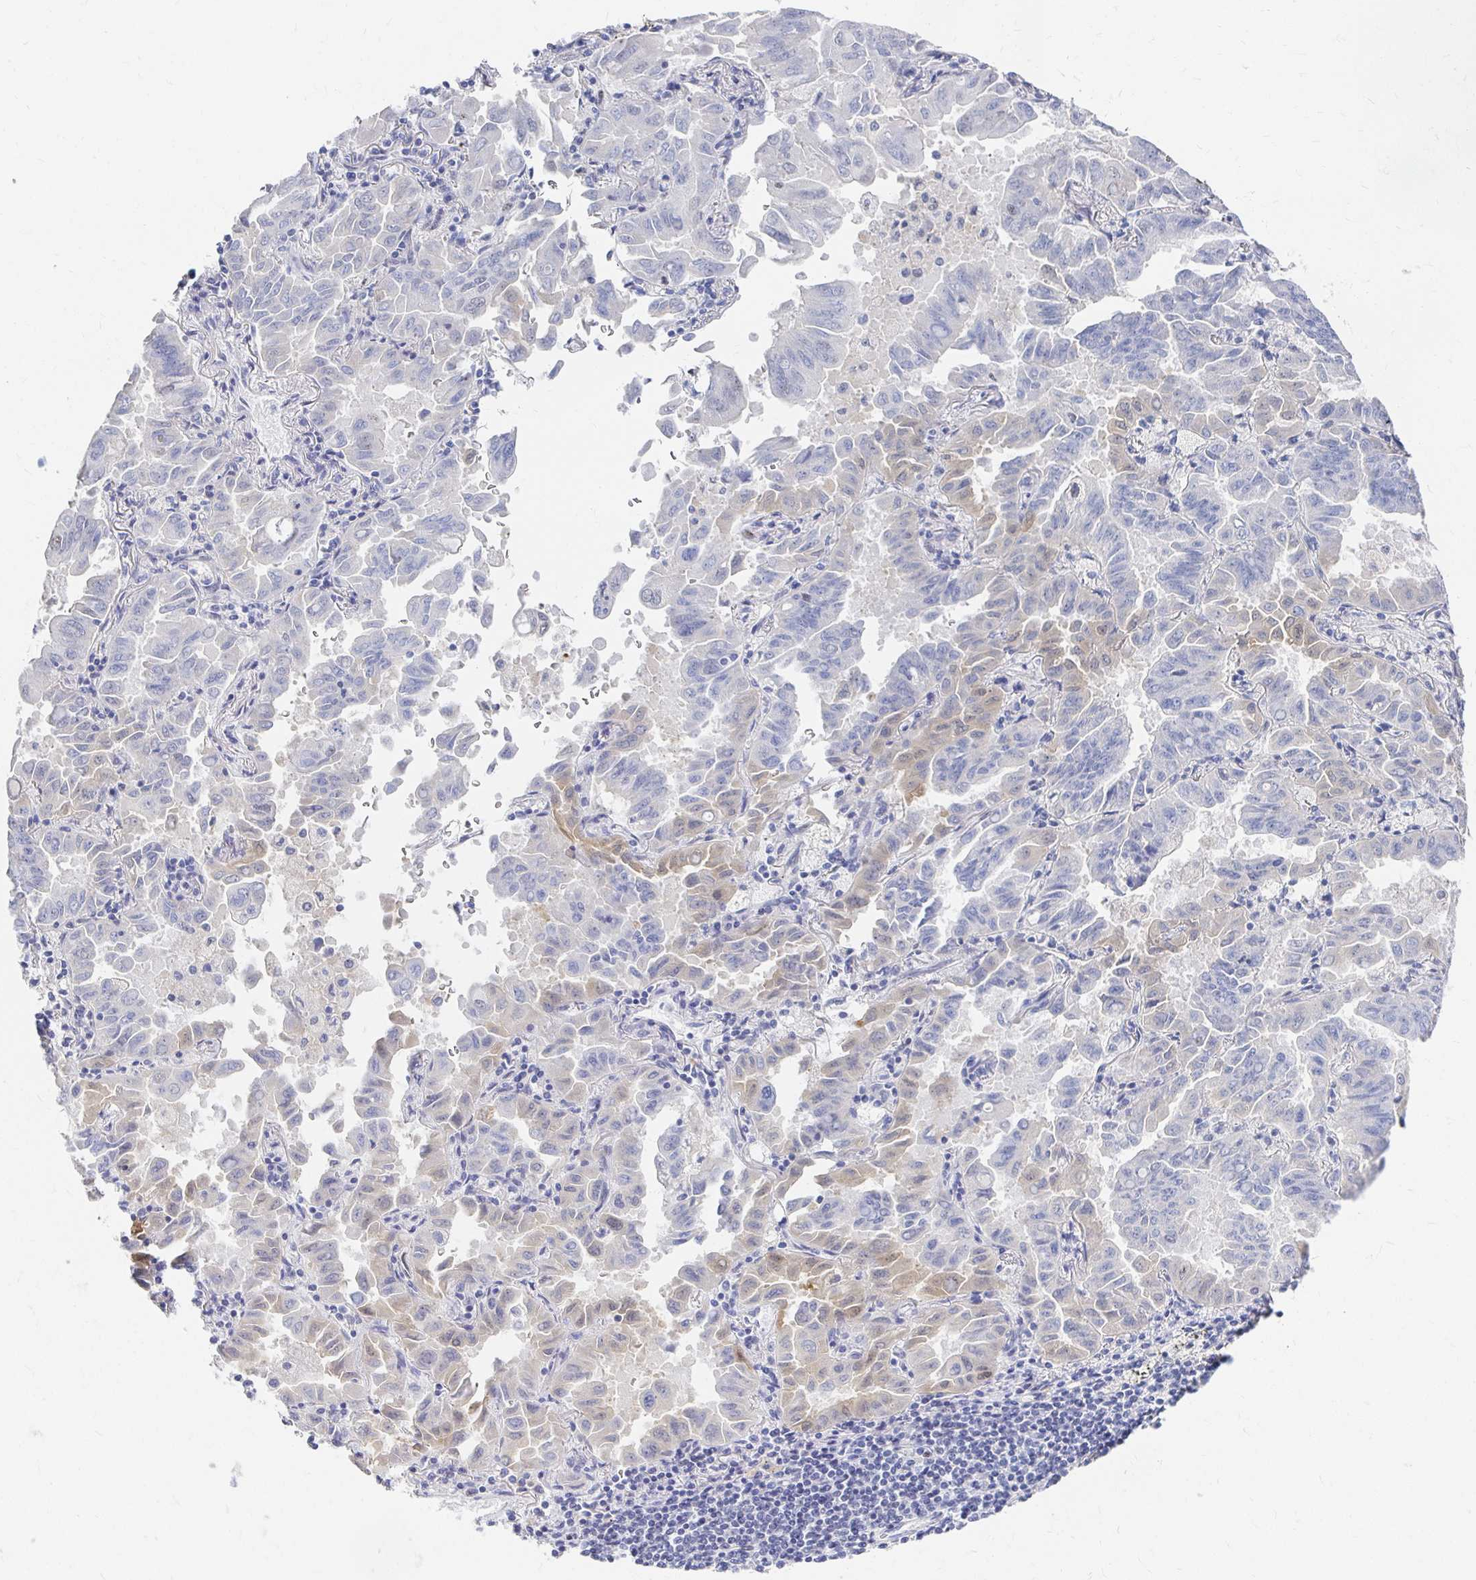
{"staining": {"intensity": "negative", "quantity": "none", "location": "none"}, "tissue": "lung cancer", "cell_type": "Tumor cells", "image_type": "cancer", "snomed": [{"axis": "morphology", "description": "Adenocarcinoma, NOS"}, {"axis": "topography", "description": "Lung"}], "caption": "Immunohistochemistry (IHC) photomicrograph of neoplastic tissue: human lung cancer stained with DAB (3,3'-diaminobenzidine) shows no significant protein positivity in tumor cells. (DAB immunohistochemistry, high magnification).", "gene": "CLIC3", "patient": {"sex": "male", "age": 64}}